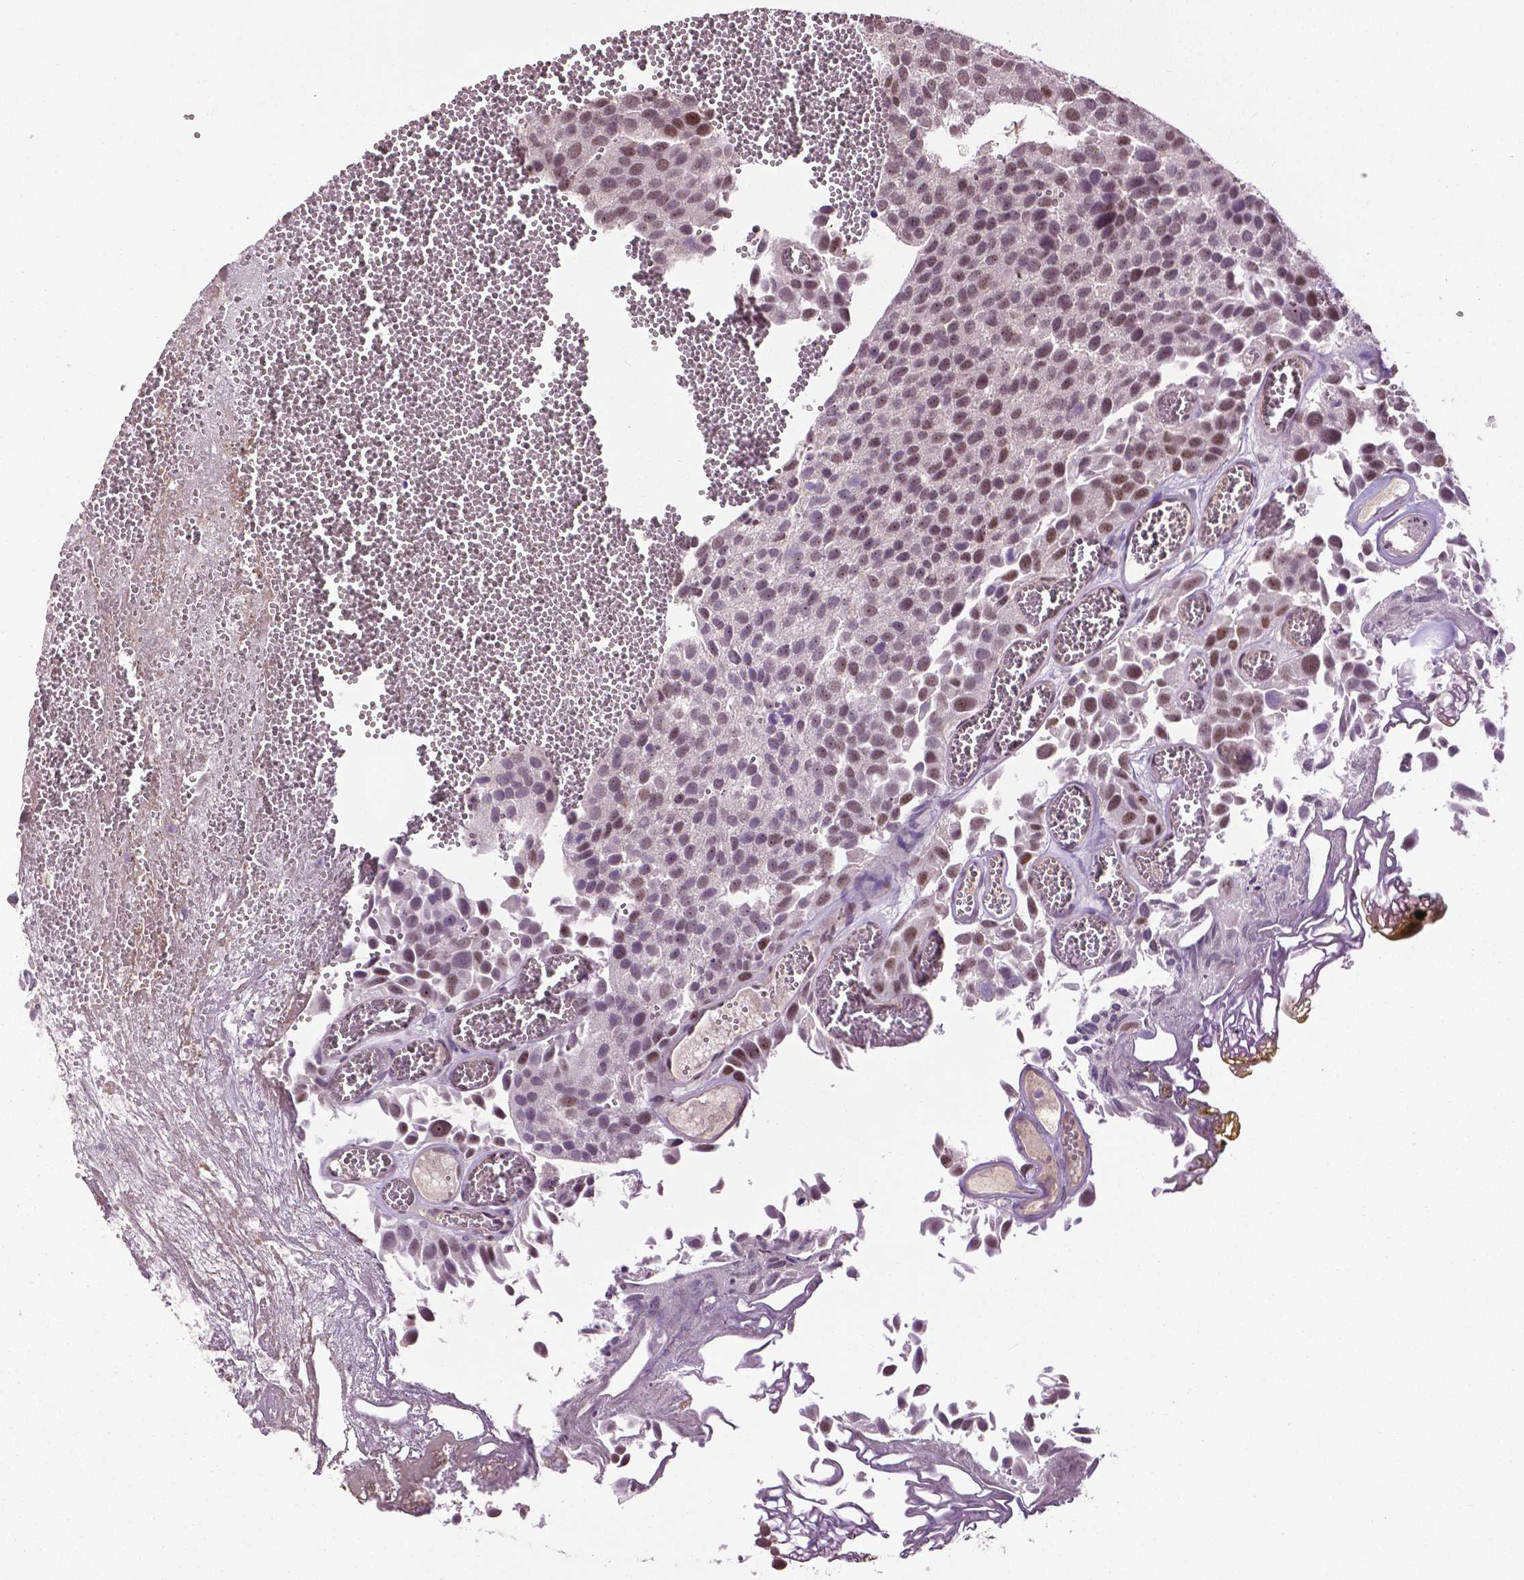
{"staining": {"intensity": "weak", "quantity": ">75%", "location": "nuclear"}, "tissue": "urothelial cancer", "cell_type": "Tumor cells", "image_type": "cancer", "snomed": [{"axis": "morphology", "description": "Urothelial carcinoma, Low grade"}, {"axis": "topography", "description": "Urinary bladder"}], "caption": "Immunohistochemical staining of urothelial carcinoma (low-grade) reveals low levels of weak nuclear protein positivity in about >75% of tumor cells.", "gene": "DLX5", "patient": {"sex": "female", "age": 69}}